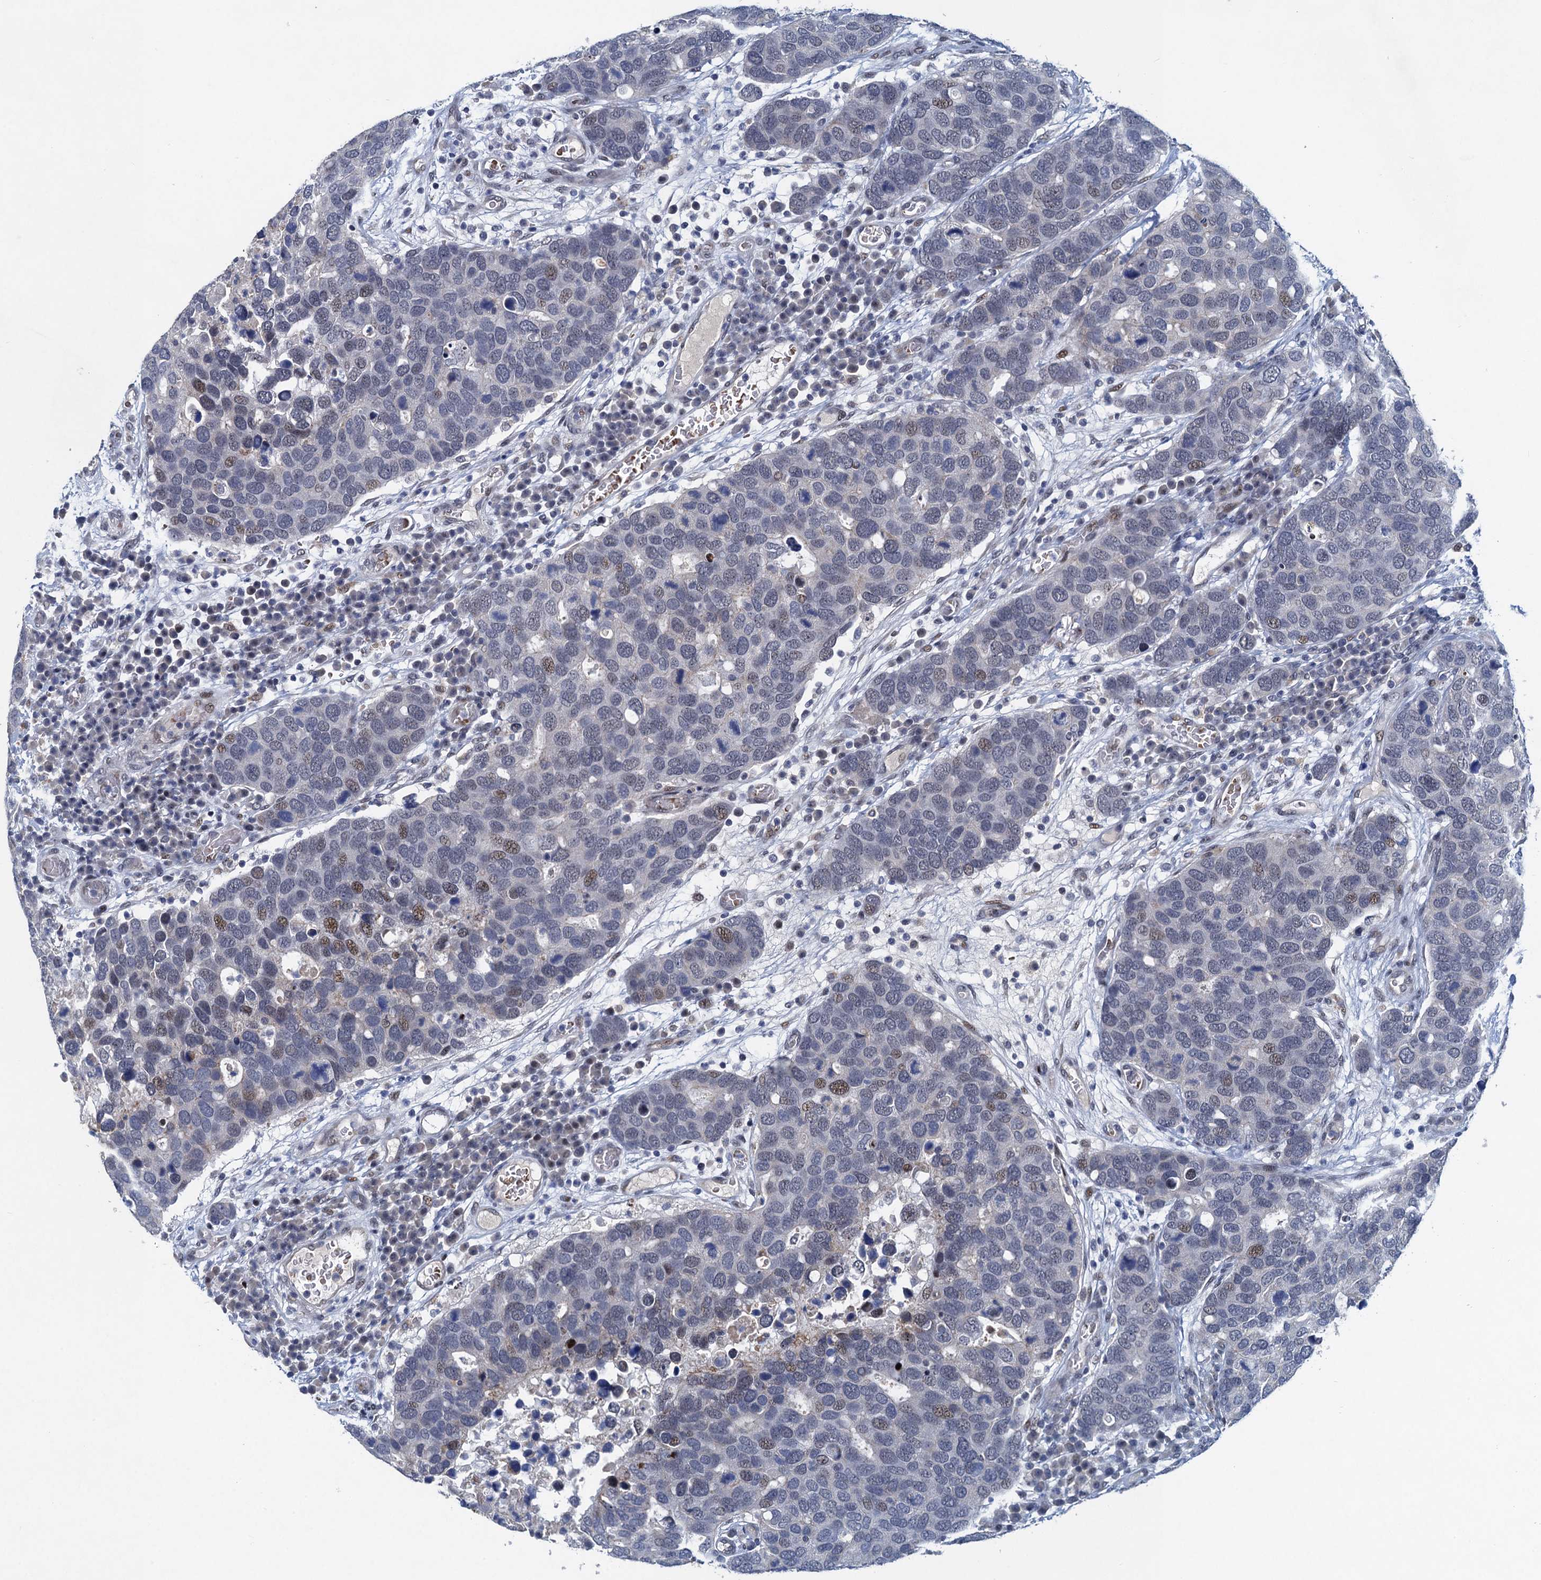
{"staining": {"intensity": "moderate", "quantity": "<25%", "location": "nuclear"}, "tissue": "breast cancer", "cell_type": "Tumor cells", "image_type": "cancer", "snomed": [{"axis": "morphology", "description": "Duct carcinoma"}, {"axis": "topography", "description": "Breast"}], "caption": "Immunohistochemical staining of human breast cancer (infiltrating ductal carcinoma) exhibits moderate nuclear protein staining in approximately <25% of tumor cells.", "gene": "ATOSA", "patient": {"sex": "female", "age": 83}}